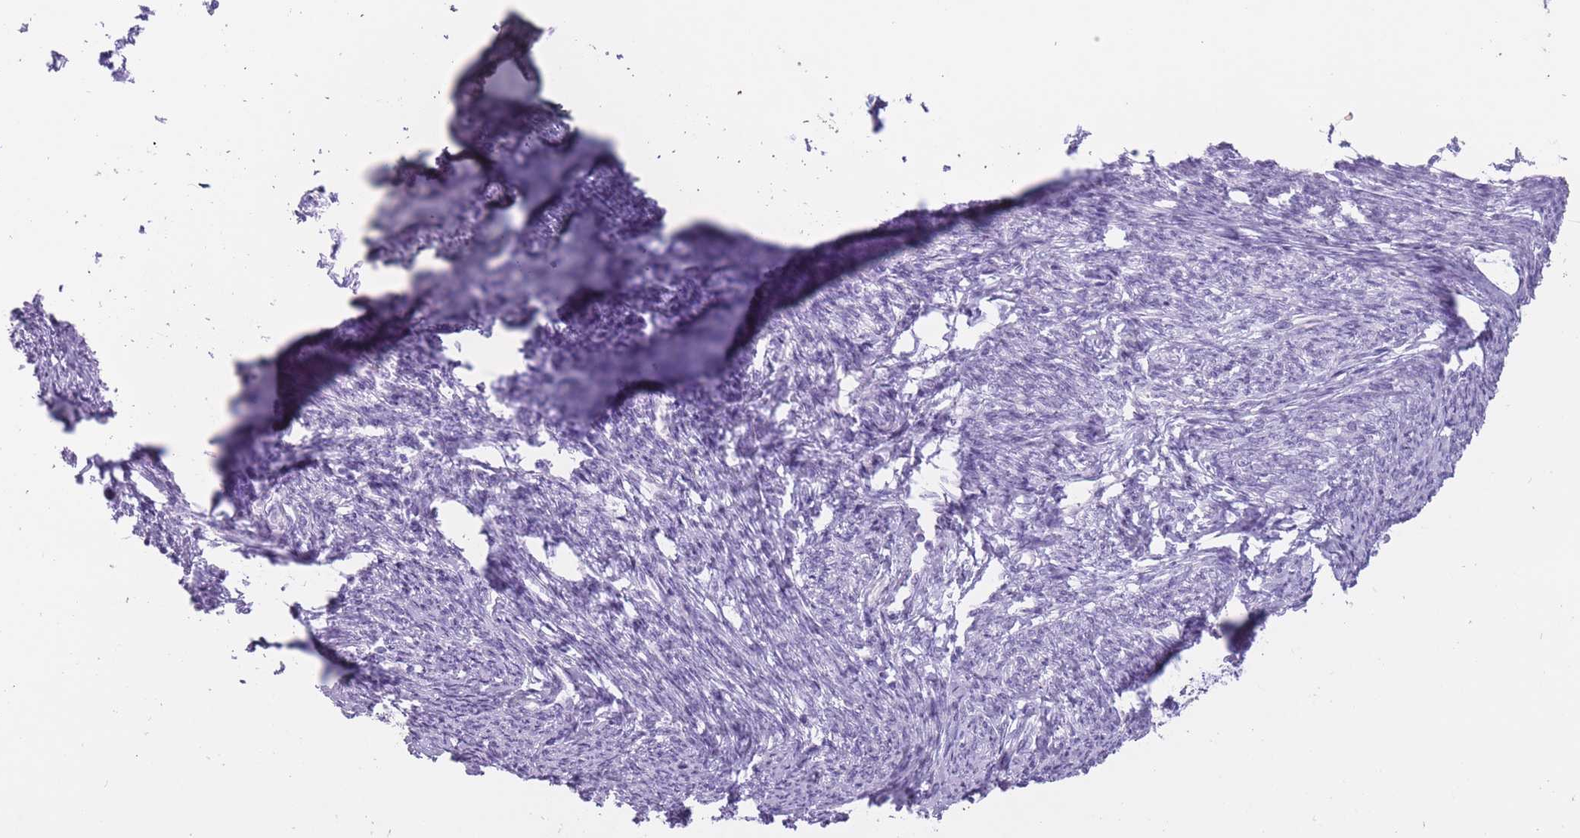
{"staining": {"intensity": "negative", "quantity": "none", "location": "none"}, "tissue": "smooth muscle", "cell_type": "Smooth muscle cells", "image_type": "normal", "snomed": [{"axis": "morphology", "description": "Normal tissue, NOS"}, {"axis": "topography", "description": "Smooth muscle"}, {"axis": "topography", "description": "Uterus"}], "caption": "IHC of unremarkable human smooth muscle demonstrates no expression in smooth muscle cells. (DAB (3,3'-diaminobenzidine) immunohistochemistry (IHC) visualized using brightfield microscopy, high magnification).", "gene": "PNMA3", "patient": {"sex": "female", "age": 59}}